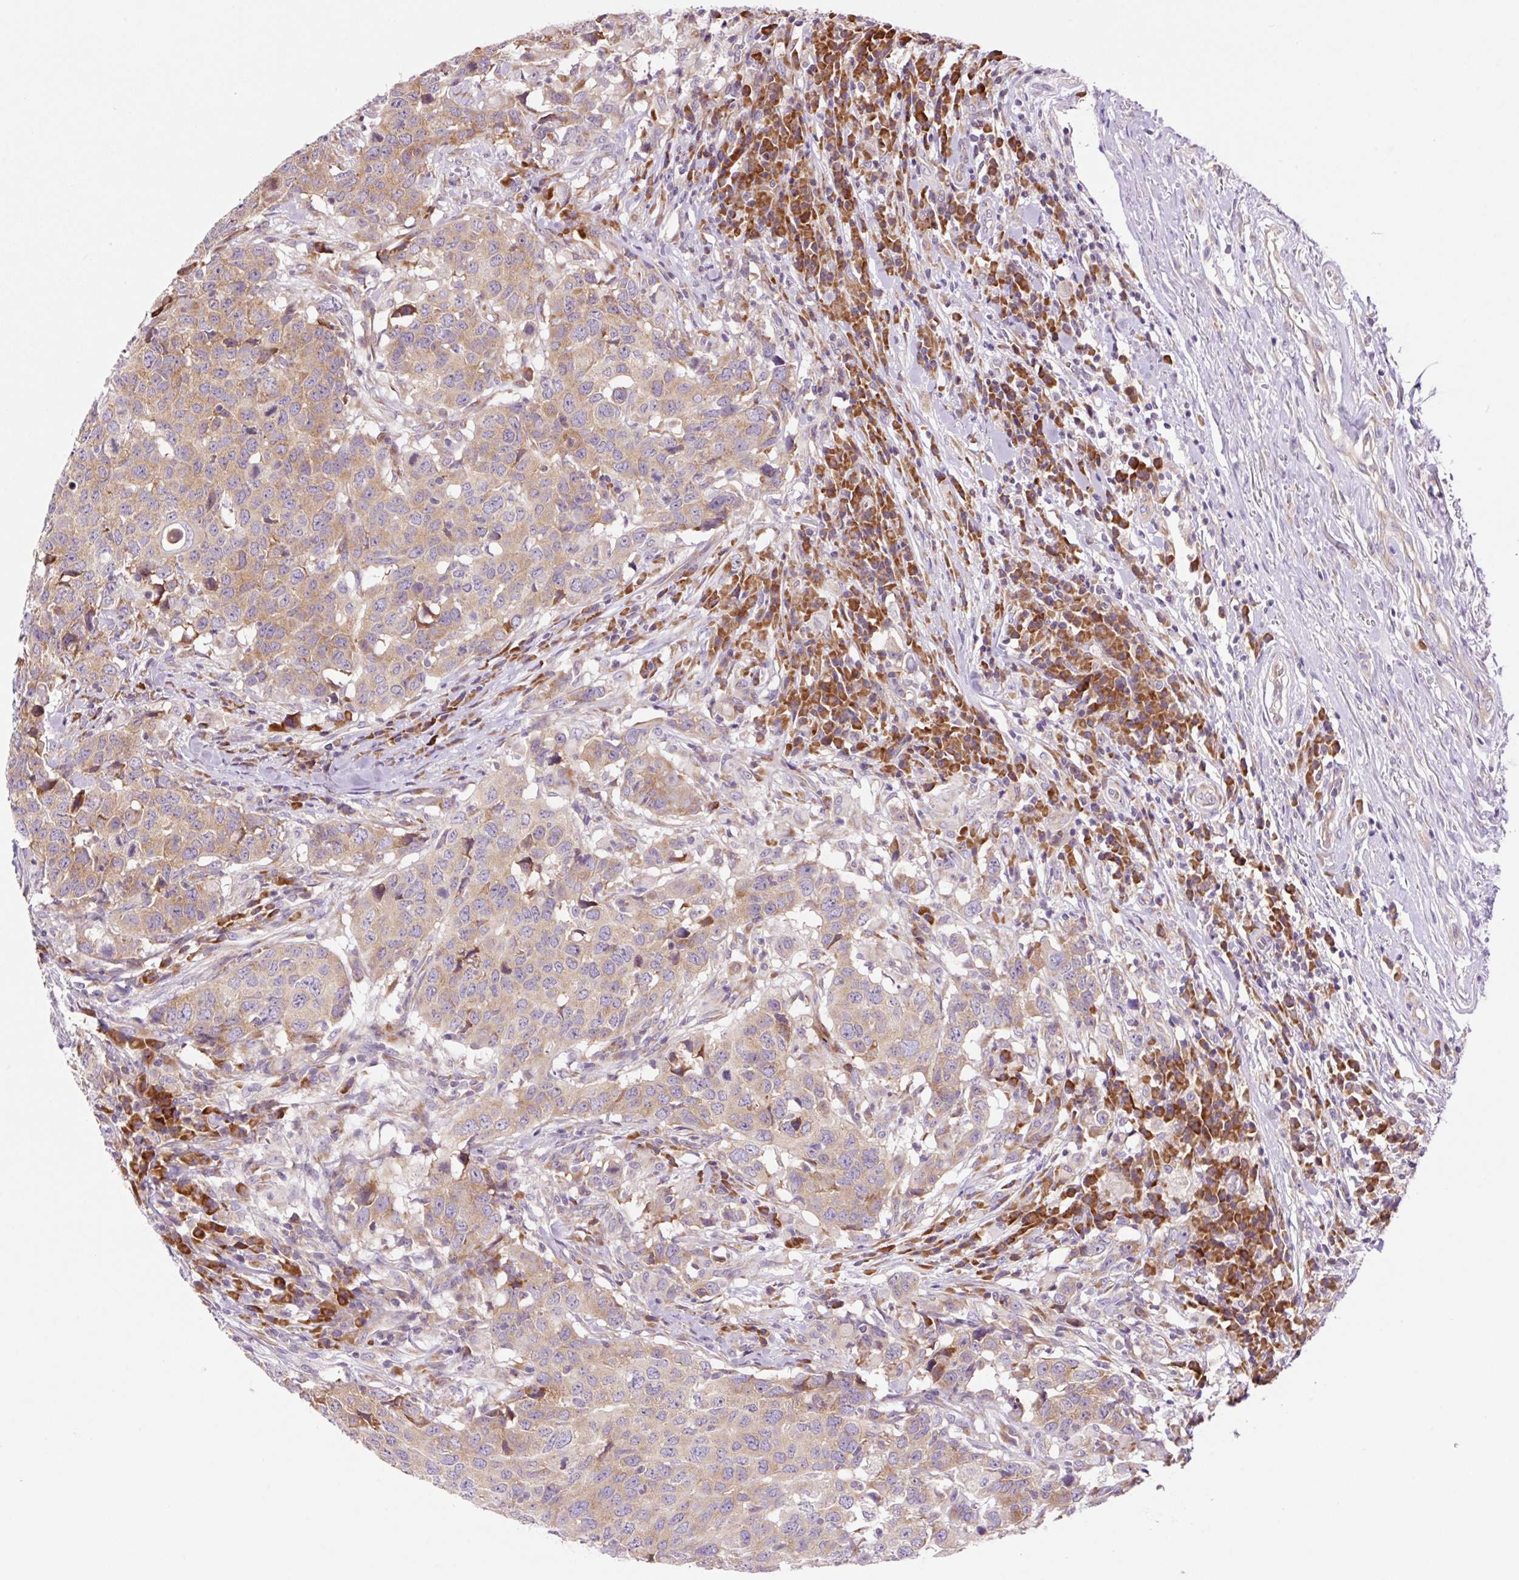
{"staining": {"intensity": "moderate", "quantity": ">75%", "location": "cytoplasmic/membranous"}, "tissue": "head and neck cancer", "cell_type": "Tumor cells", "image_type": "cancer", "snomed": [{"axis": "morphology", "description": "Normal tissue, NOS"}, {"axis": "morphology", "description": "Squamous cell carcinoma, NOS"}, {"axis": "topography", "description": "Skeletal muscle"}, {"axis": "topography", "description": "Vascular tissue"}, {"axis": "topography", "description": "Peripheral nerve tissue"}, {"axis": "topography", "description": "Head-Neck"}], "caption": "Head and neck cancer (squamous cell carcinoma) stained with a brown dye reveals moderate cytoplasmic/membranous positive expression in approximately >75% of tumor cells.", "gene": "RPL41", "patient": {"sex": "male", "age": 66}}